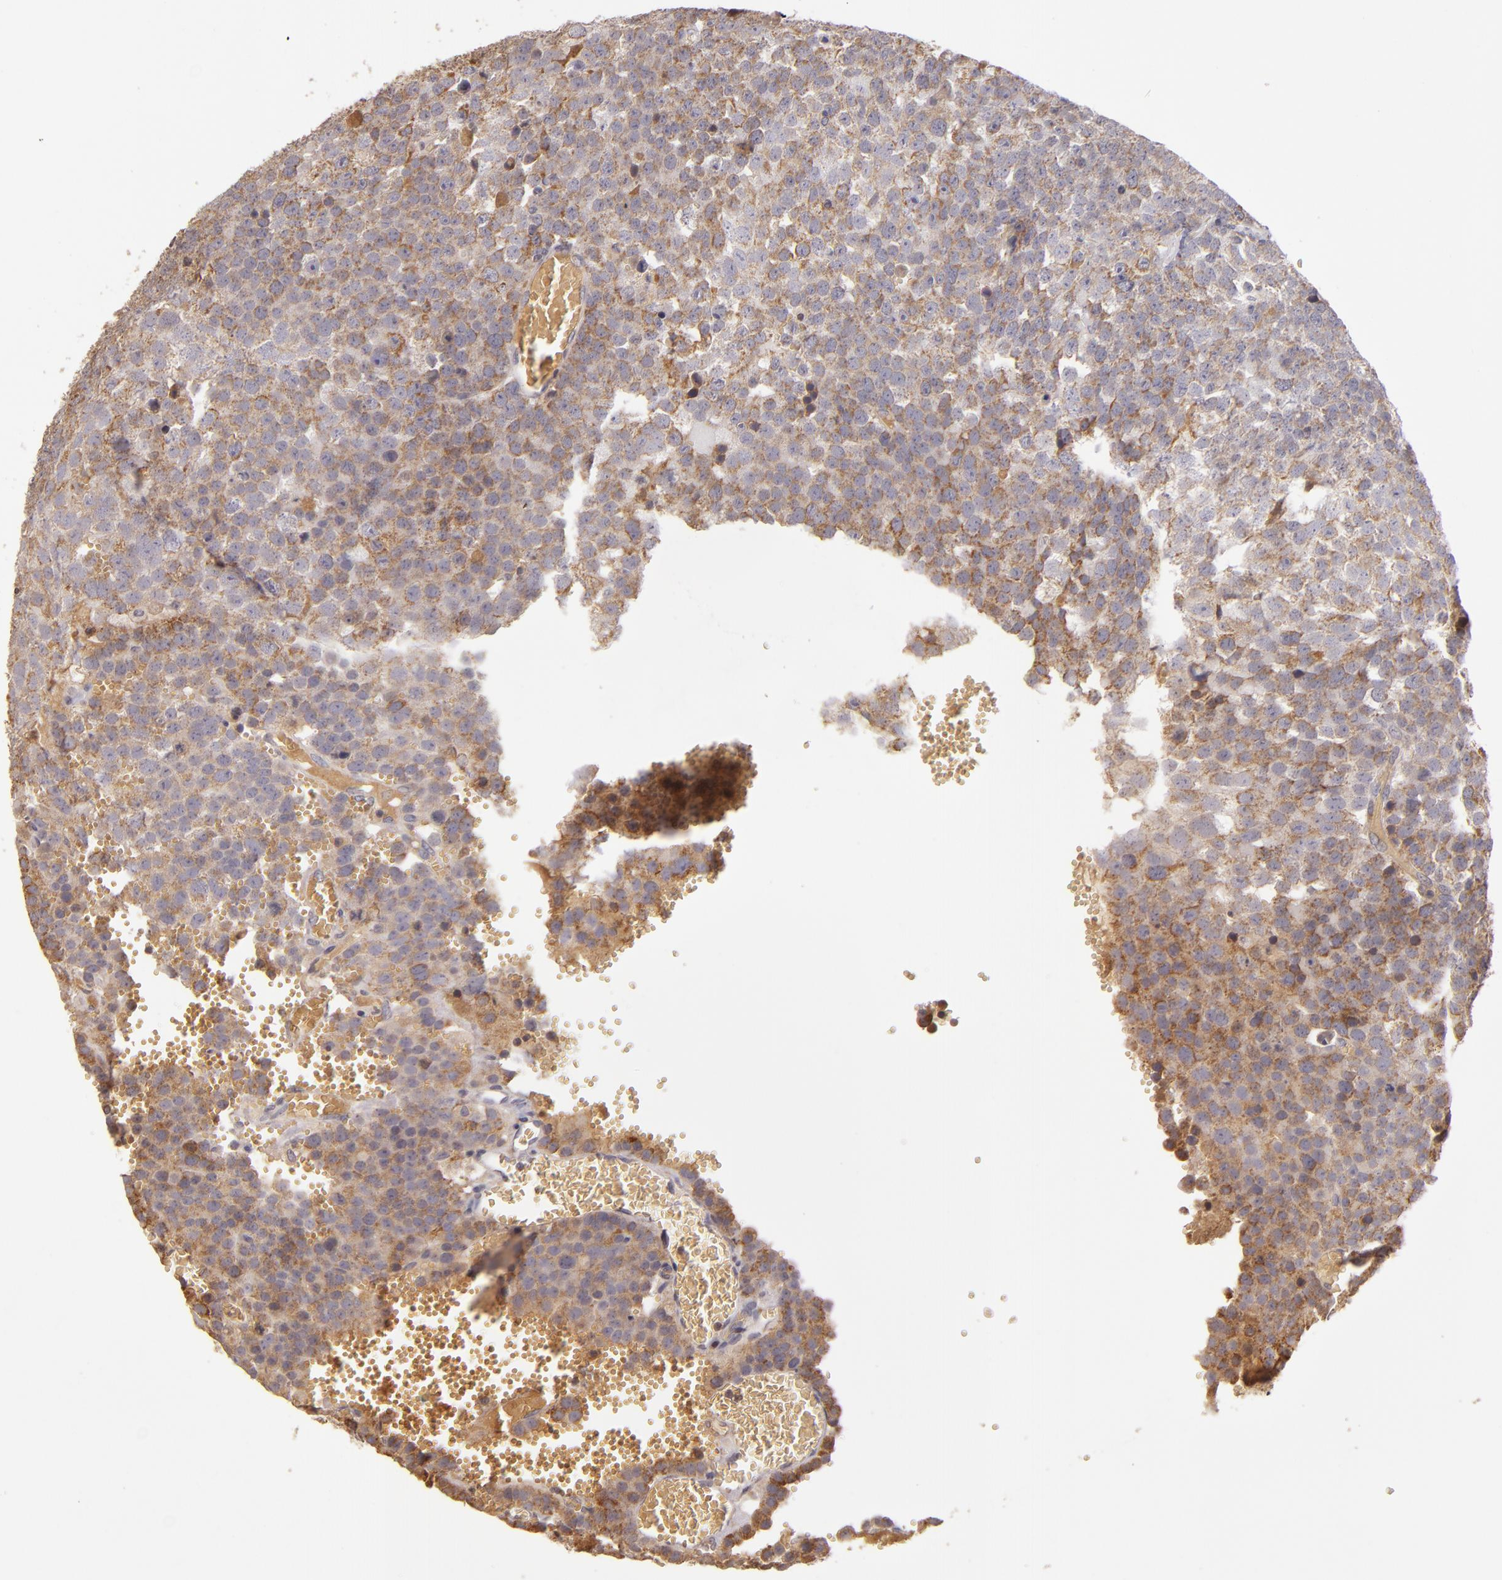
{"staining": {"intensity": "weak", "quantity": ">75%", "location": "cytoplasmic/membranous"}, "tissue": "testis cancer", "cell_type": "Tumor cells", "image_type": "cancer", "snomed": [{"axis": "morphology", "description": "Seminoma, NOS"}, {"axis": "topography", "description": "Testis"}], "caption": "About >75% of tumor cells in human testis cancer (seminoma) reveal weak cytoplasmic/membranous protein positivity as visualized by brown immunohistochemical staining.", "gene": "ABL1", "patient": {"sex": "male", "age": 71}}